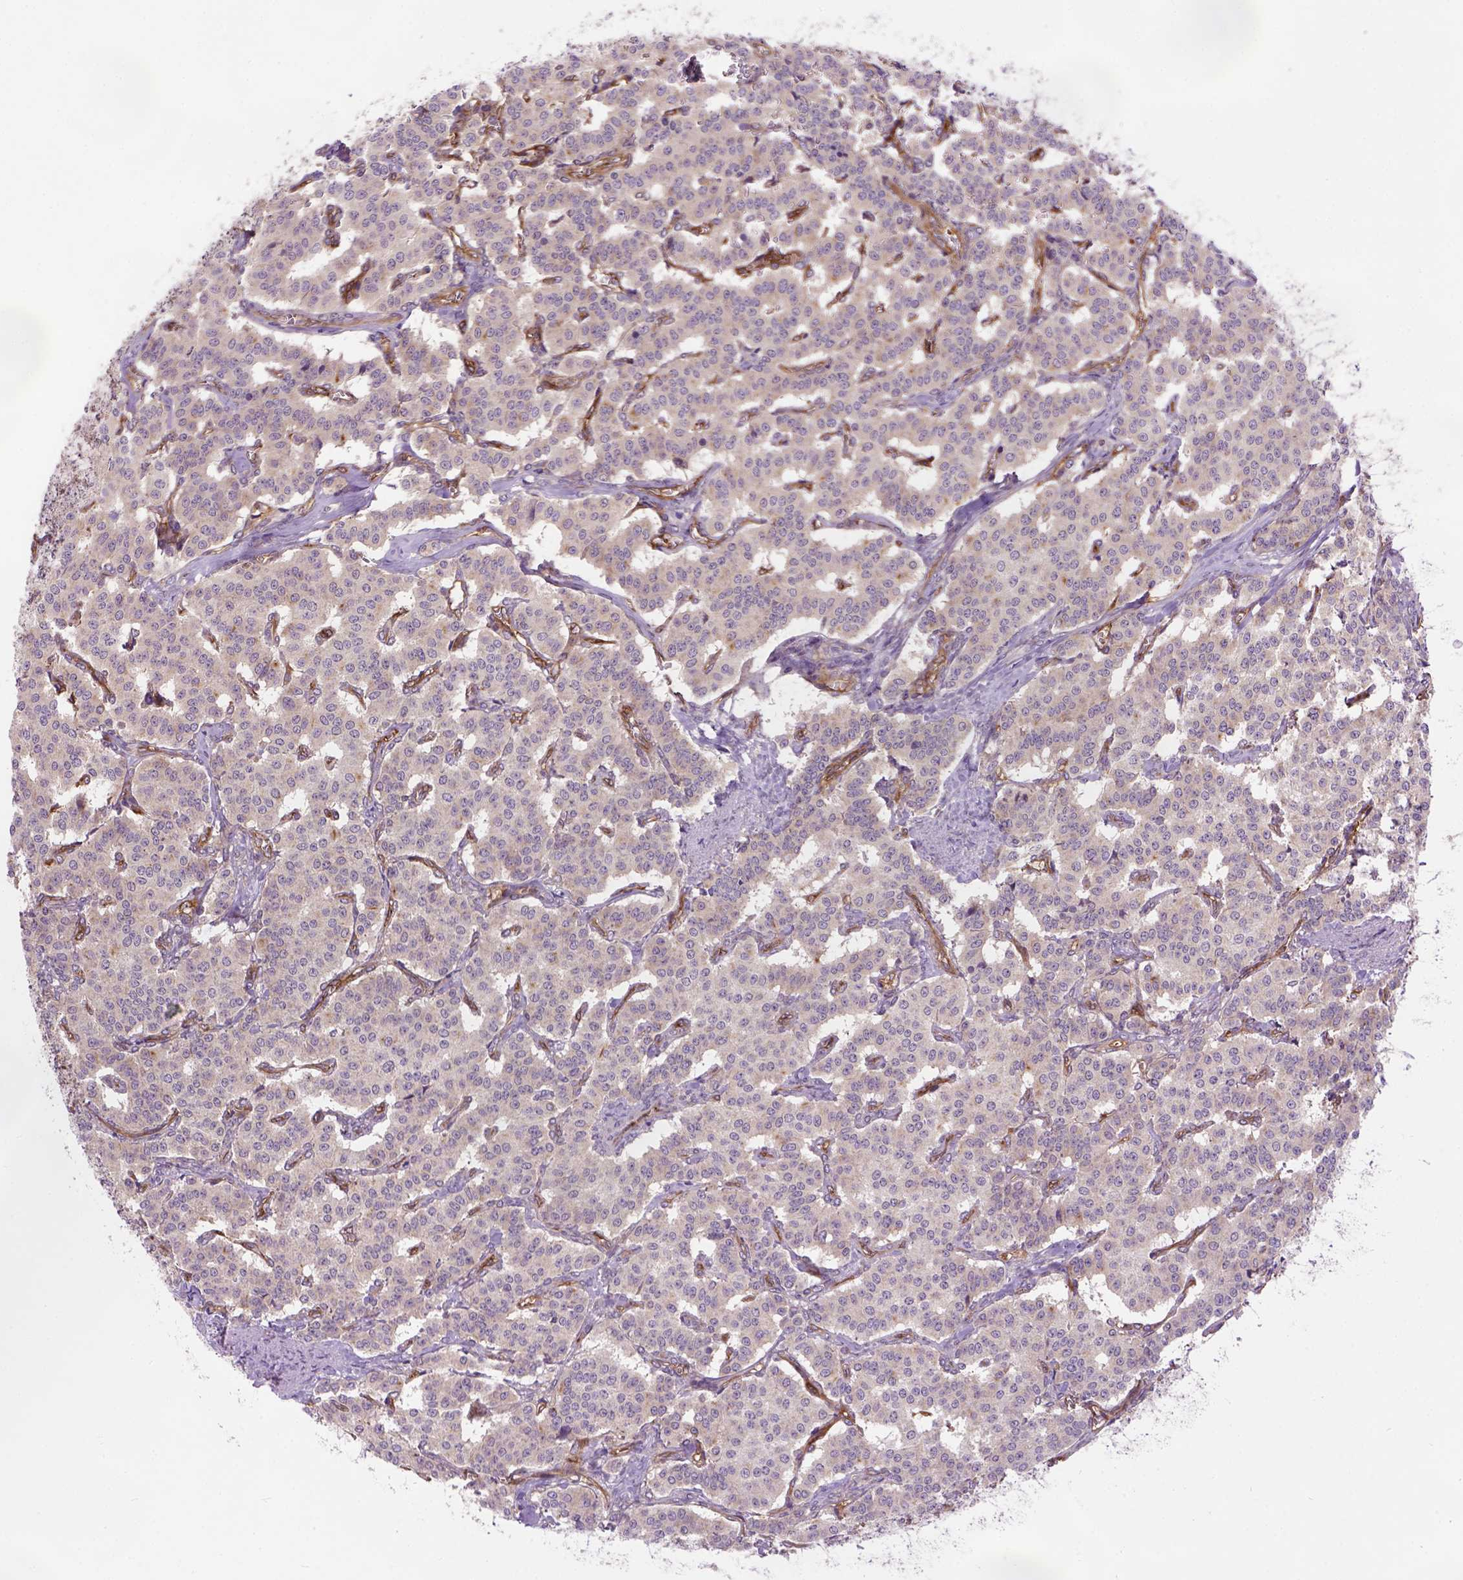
{"staining": {"intensity": "negative", "quantity": "none", "location": "none"}, "tissue": "carcinoid", "cell_type": "Tumor cells", "image_type": "cancer", "snomed": [{"axis": "morphology", "description": "Carcinoid, malignant, NOS"}, {"axis": "topography", "description": "Lung"}], "caption": "Tumor cells are negative for brown protein staining in carcinoid.", "gene": "CASKIN2", "patient": {"sex": "female", "age": 46}}